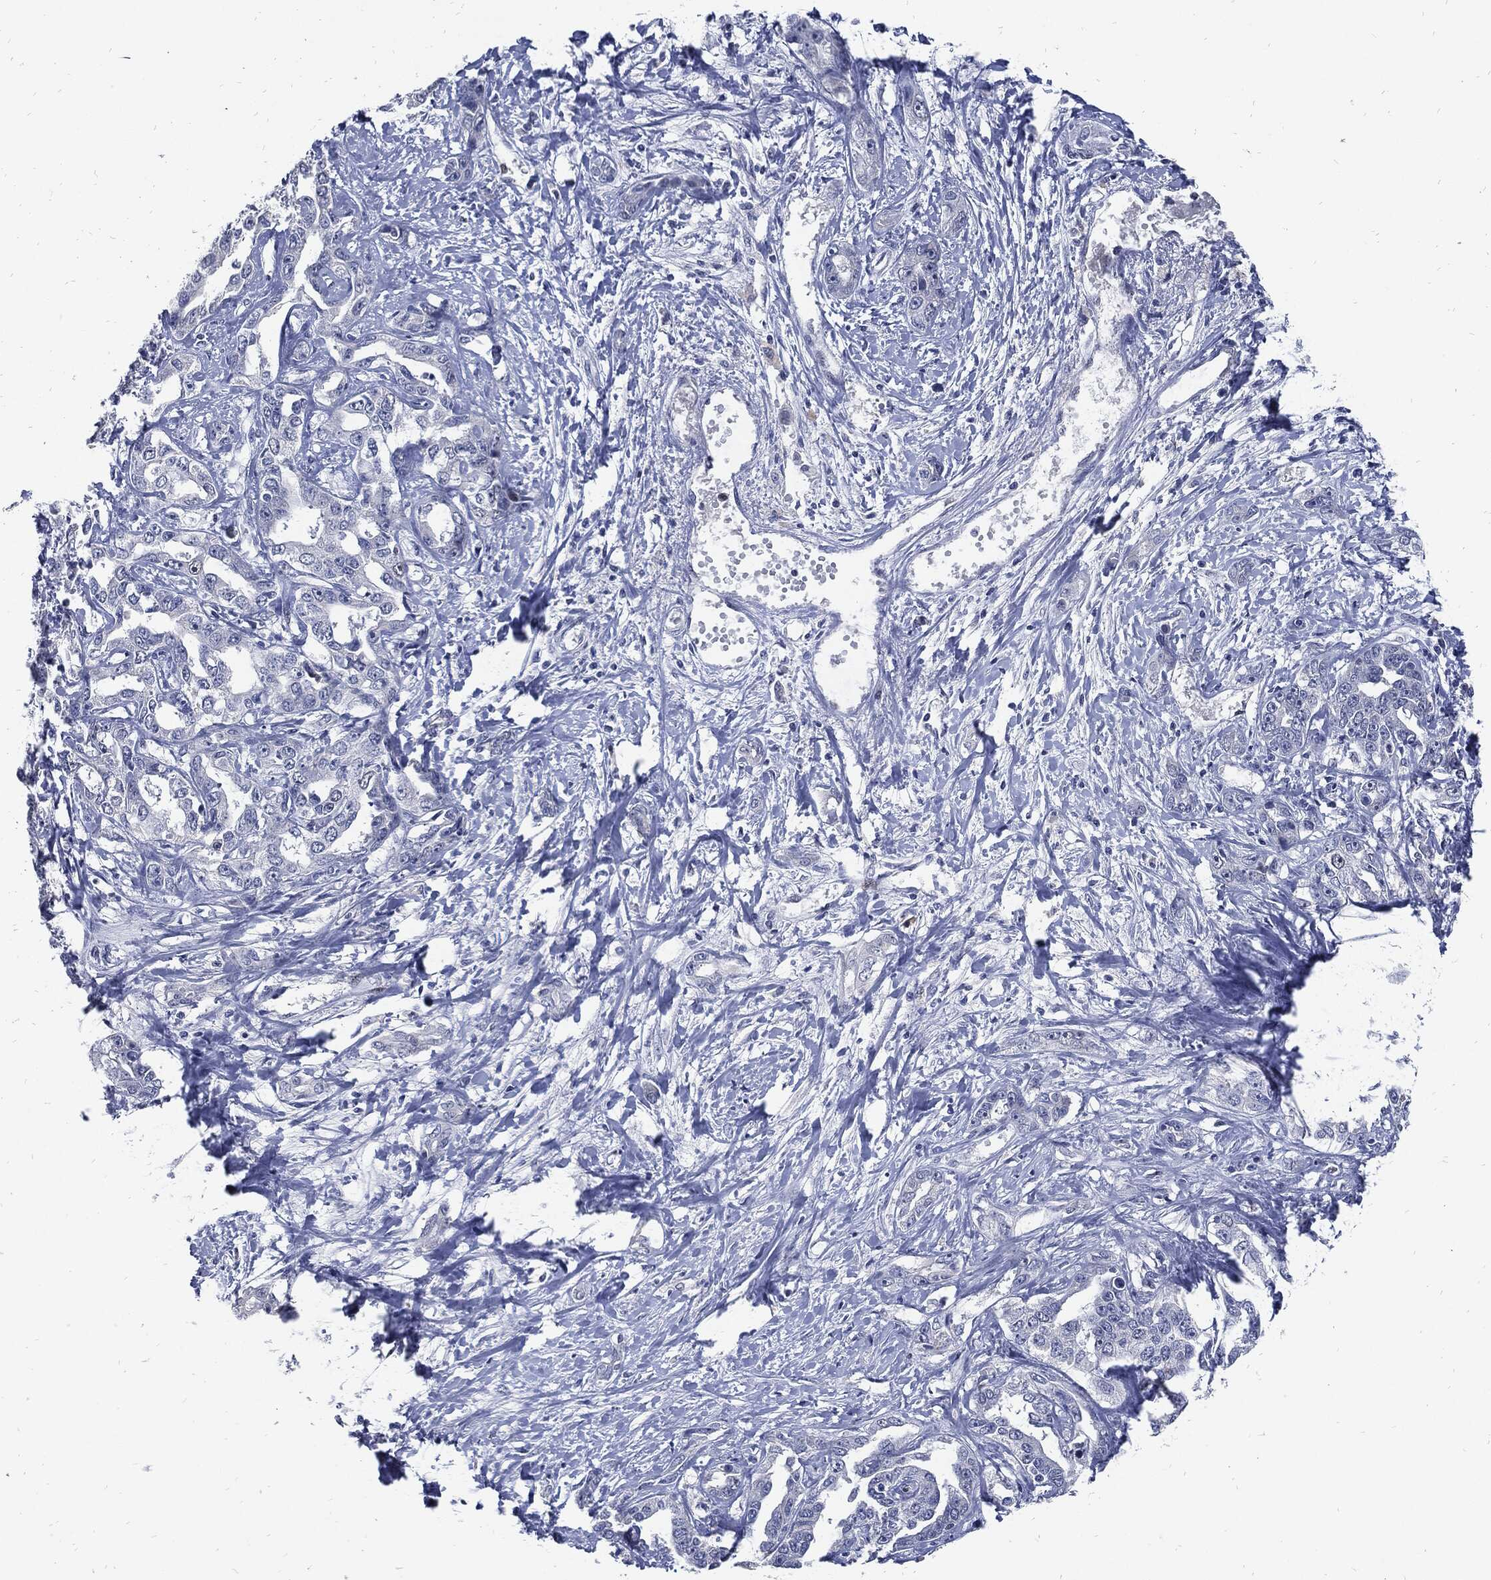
{"staining": {"intensity": "negative", "quantity": "none", "location": "none"}, "tissue": "liver cancer", "cell_type": "Tumor cells", "image_type": "cancer", "snomed": [{"axis": "morphology", "description": "Cholangiocarcinoma"}, {"axis": "topography", "description": "Liver"}], "caption": "Tumor cells are negative for brown protein staining in liver cancer.", "gene": "NBN", "patient": {"sex": "male", "age": 59}}